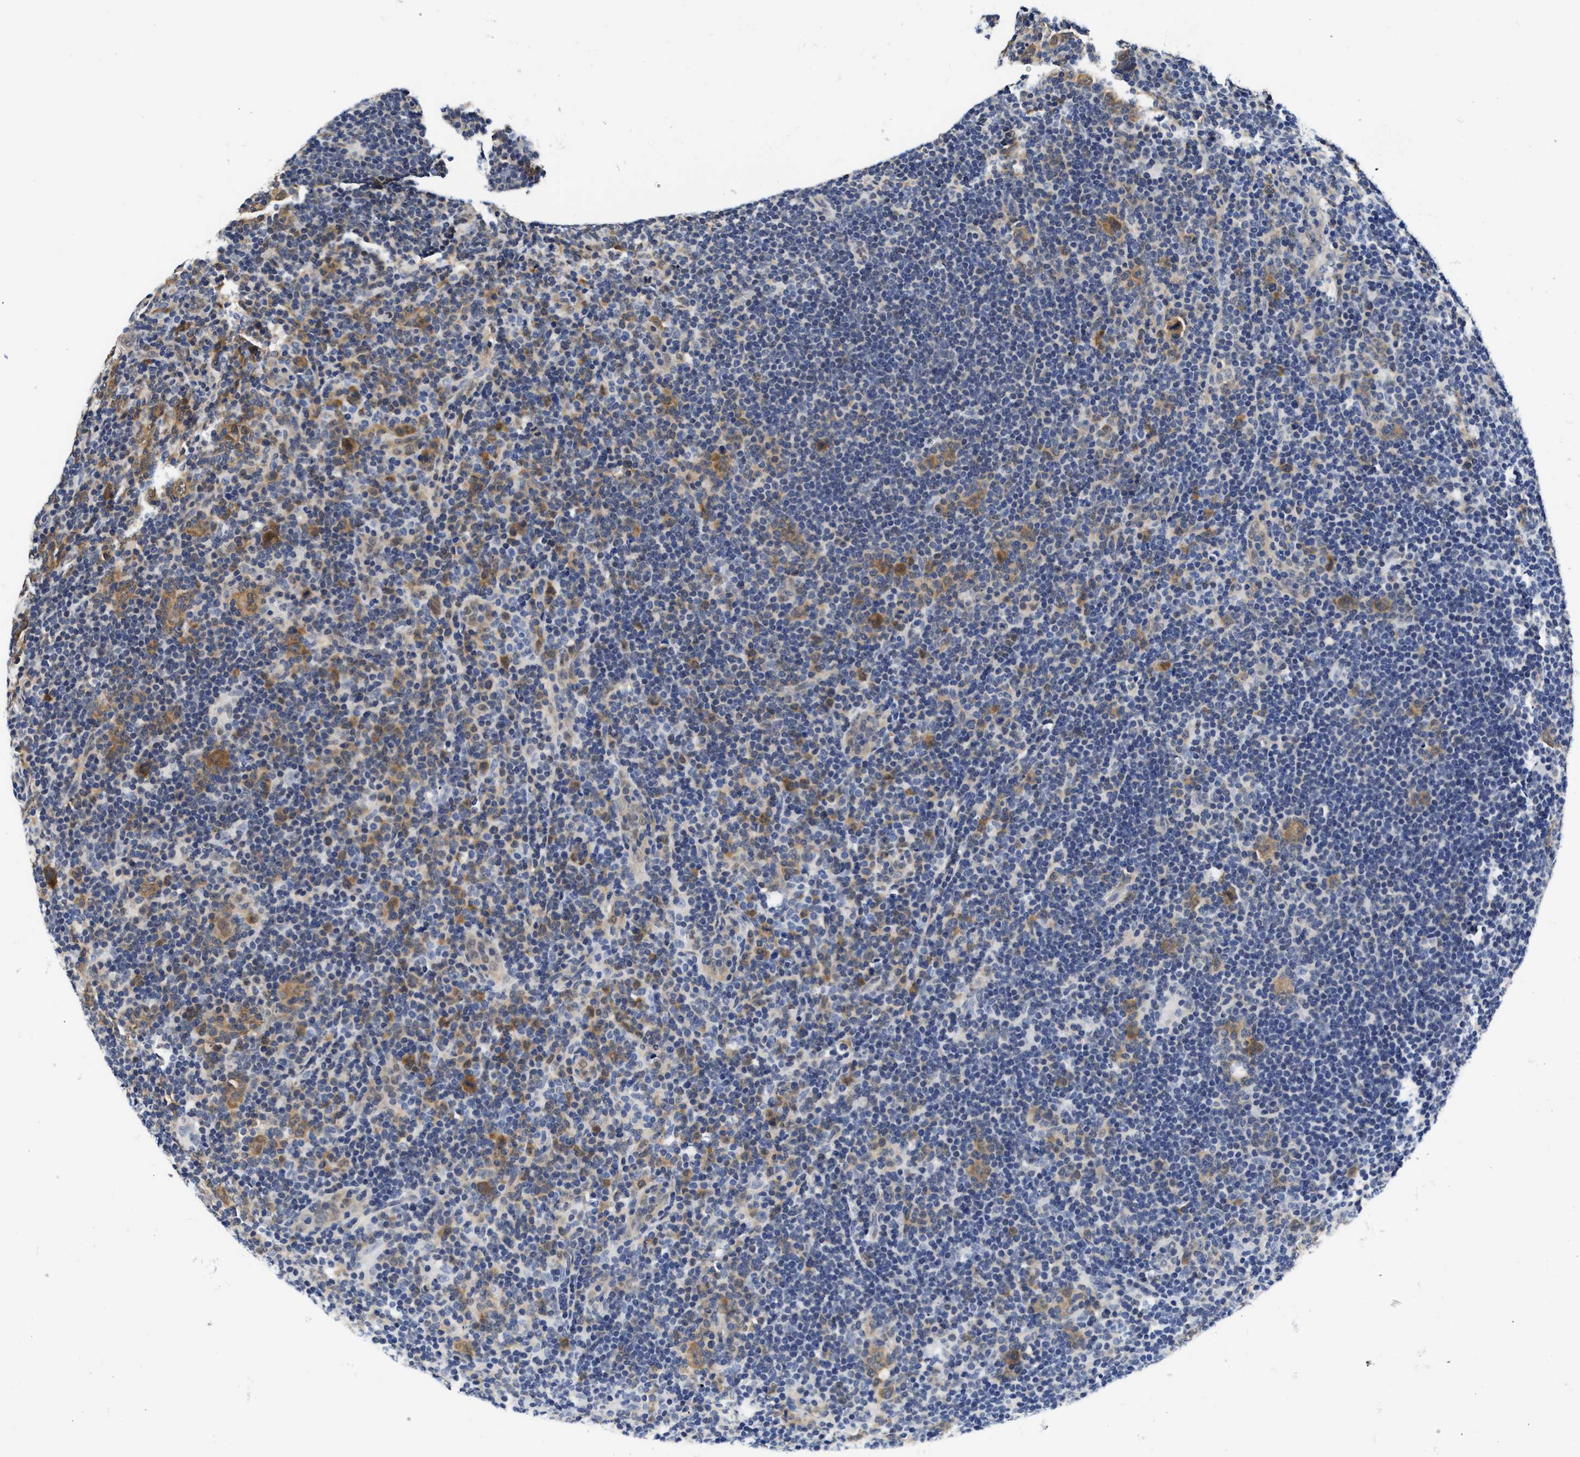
{"staining": {"intensity": "moderate", "quantity": ">75%", "location": "cytoplasmic/membranous"}, "tissue": "lymphoma", "cell_type": "Tumor cells", "image_type": "cancer", "snomed": [{"axis": "morphology", "description": "Hodgkin's disease, NOS"}, {"axis": "topography", "description": "Lymph node"}], "caption": "Lymphoma stained with a protein marker displays moderate staining in tumor cells.", "gene": "XPO5", "patient": {"sex": "female", "age": 57}}